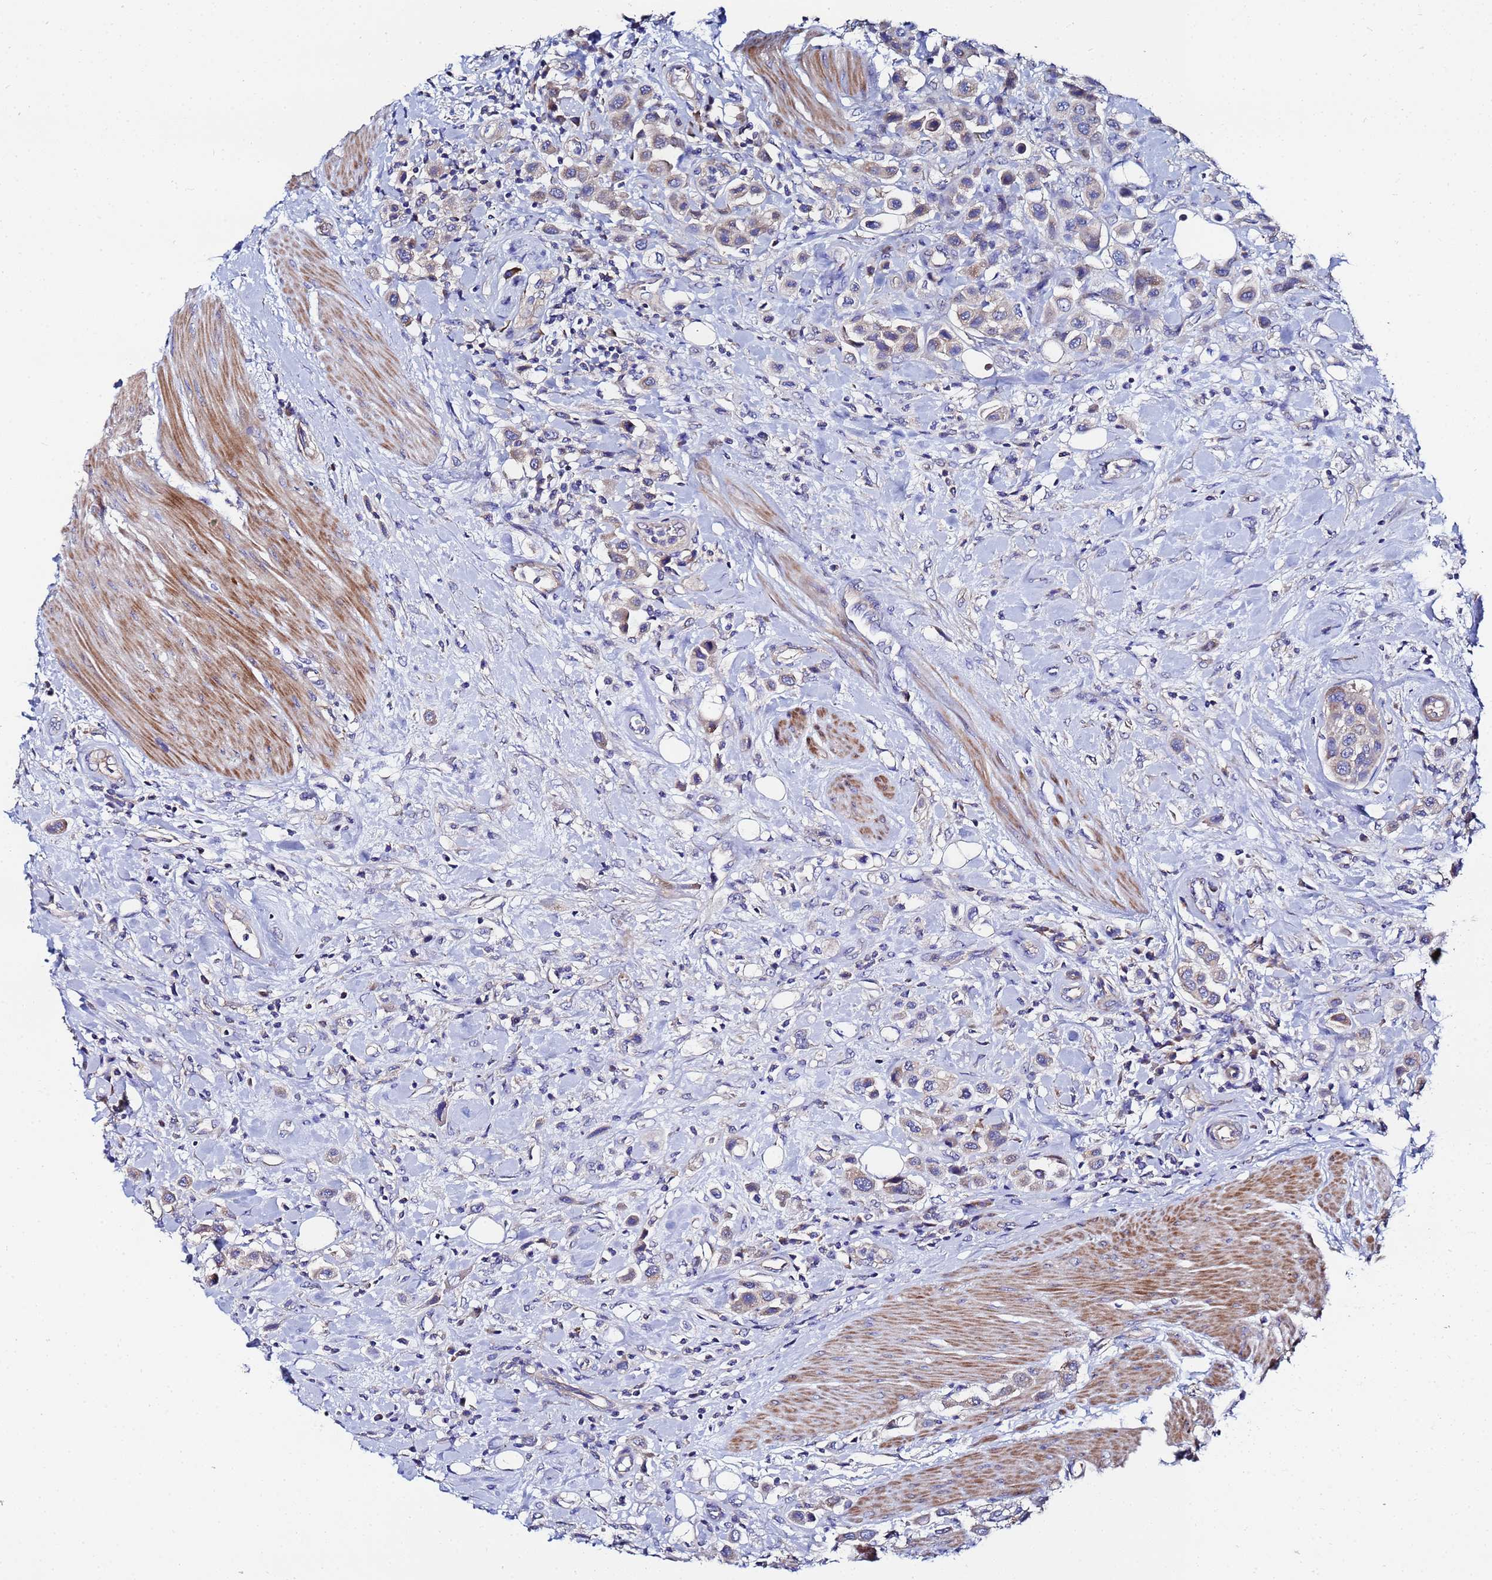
{"staining": {"intensity": "weak", "quantity": "25%-75%", "location": "cytoplasmic/membranous"}, "tissue": "urothelial cancer", "cell_type": "Tumor cells", "image_type": "cancer", "snomed": [{"axis": "morphology", "description": "Urothelial carcinoma, High grade"}, {"axis": "topography", "description": "Urinary bladder"}], "caption": "Human urothelial cancer stained with a brown dye exhibits weak cytoplasmic/membranous positive expression in approximately 25%-75% of tumor cells.", "gene": "FAHD2A", "patient": {"sex": "male", "age": 50}}